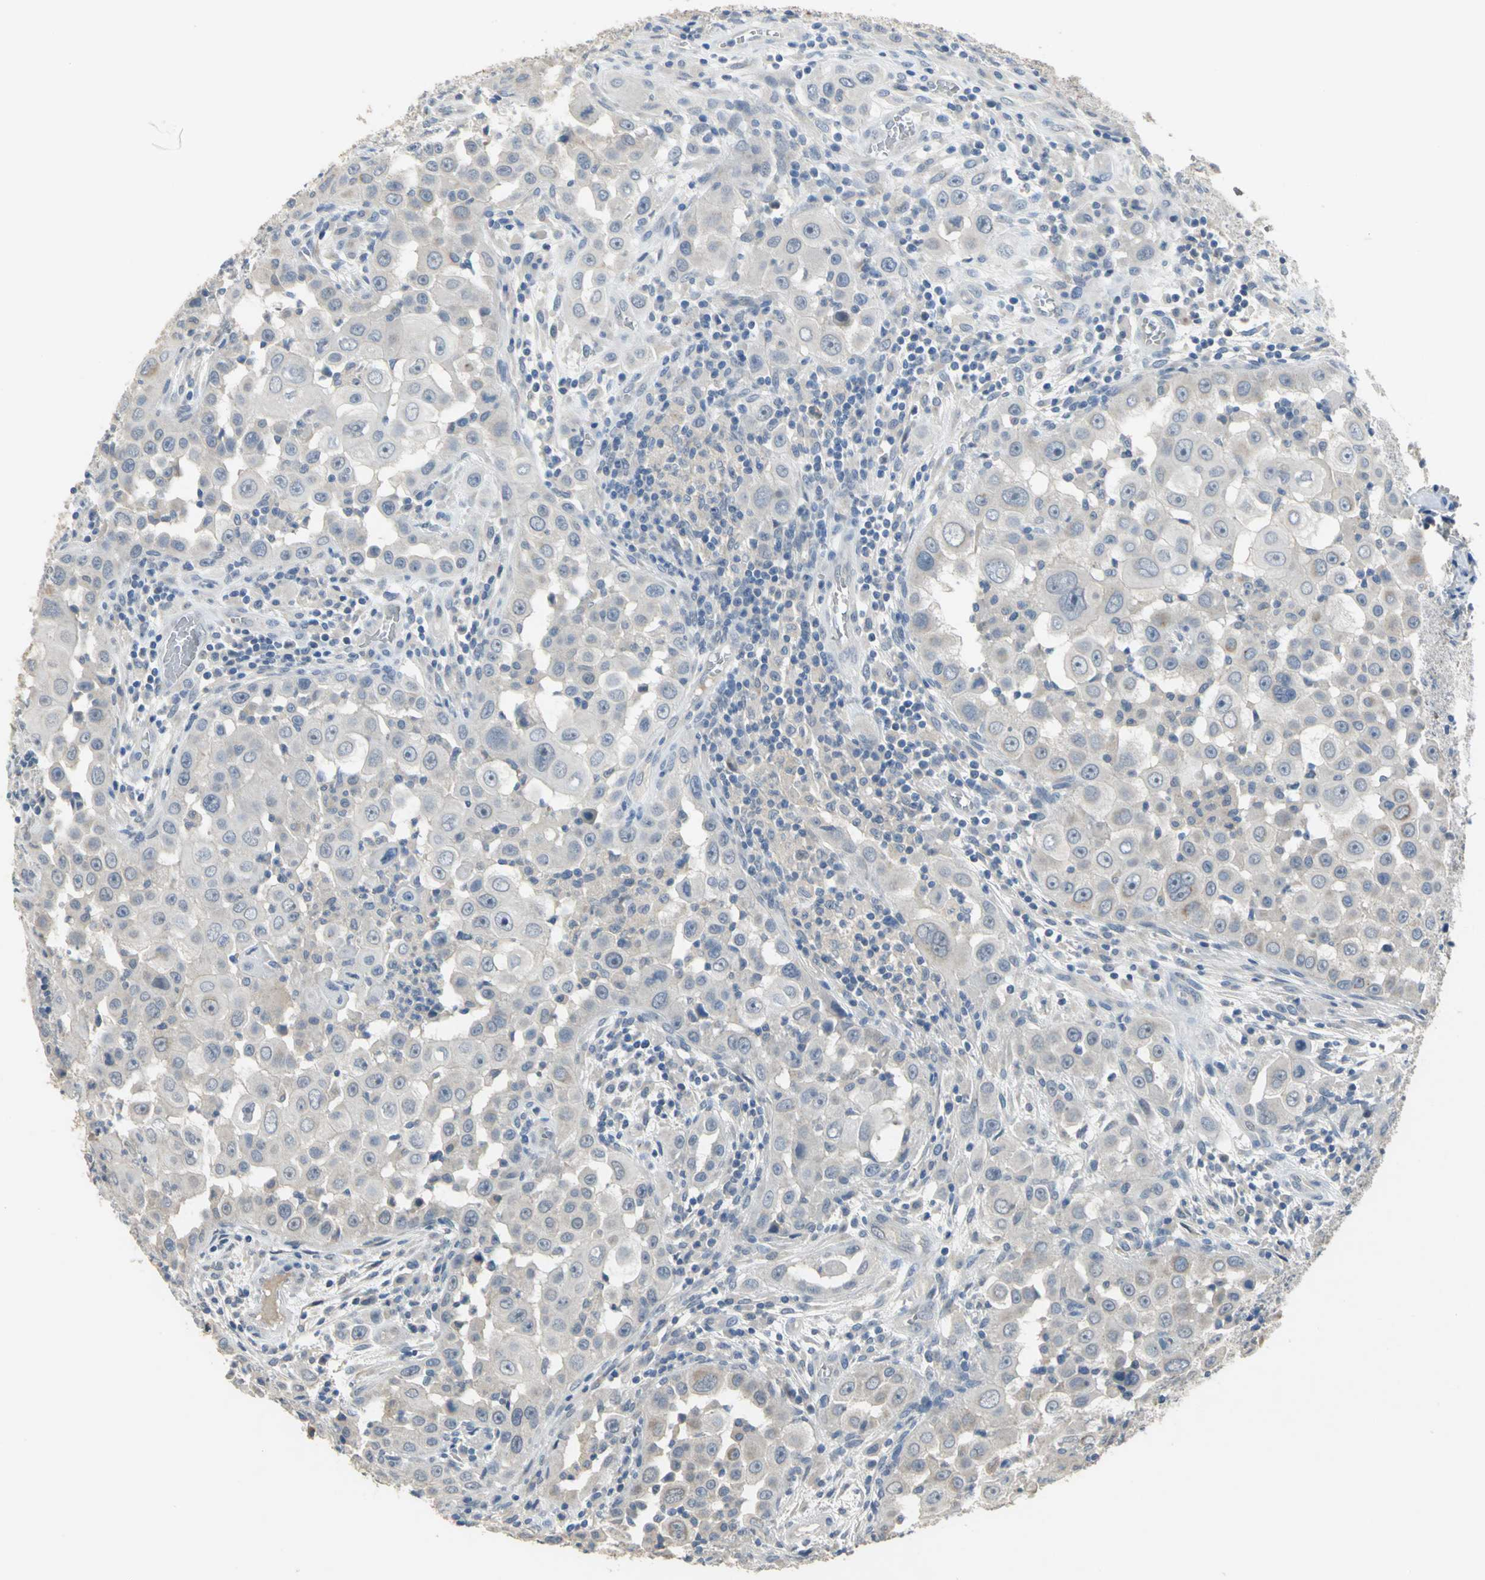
{"staining": {"intensity": "weak", "quantity": "<25%", "location": "cytoplasmic/membranous"}, "tissue": "head and neck cancer", "cell_type": "Tumor cells", "image_type": "cancer", "snomed": [{"axis": "morphology", "description": "Carcinoma, NOS"}, {"axis": "topography", "description": "Head-Neck"}], "caption": "This photomicrograph is of carcinoma (head and neck) stained with IHC to label a protein in brown with the nuclei are counter-stained blue. There is no positivity in tumor cells.", "gene": "IL17RB", "patient": {"sex": "male", "age": 87}}